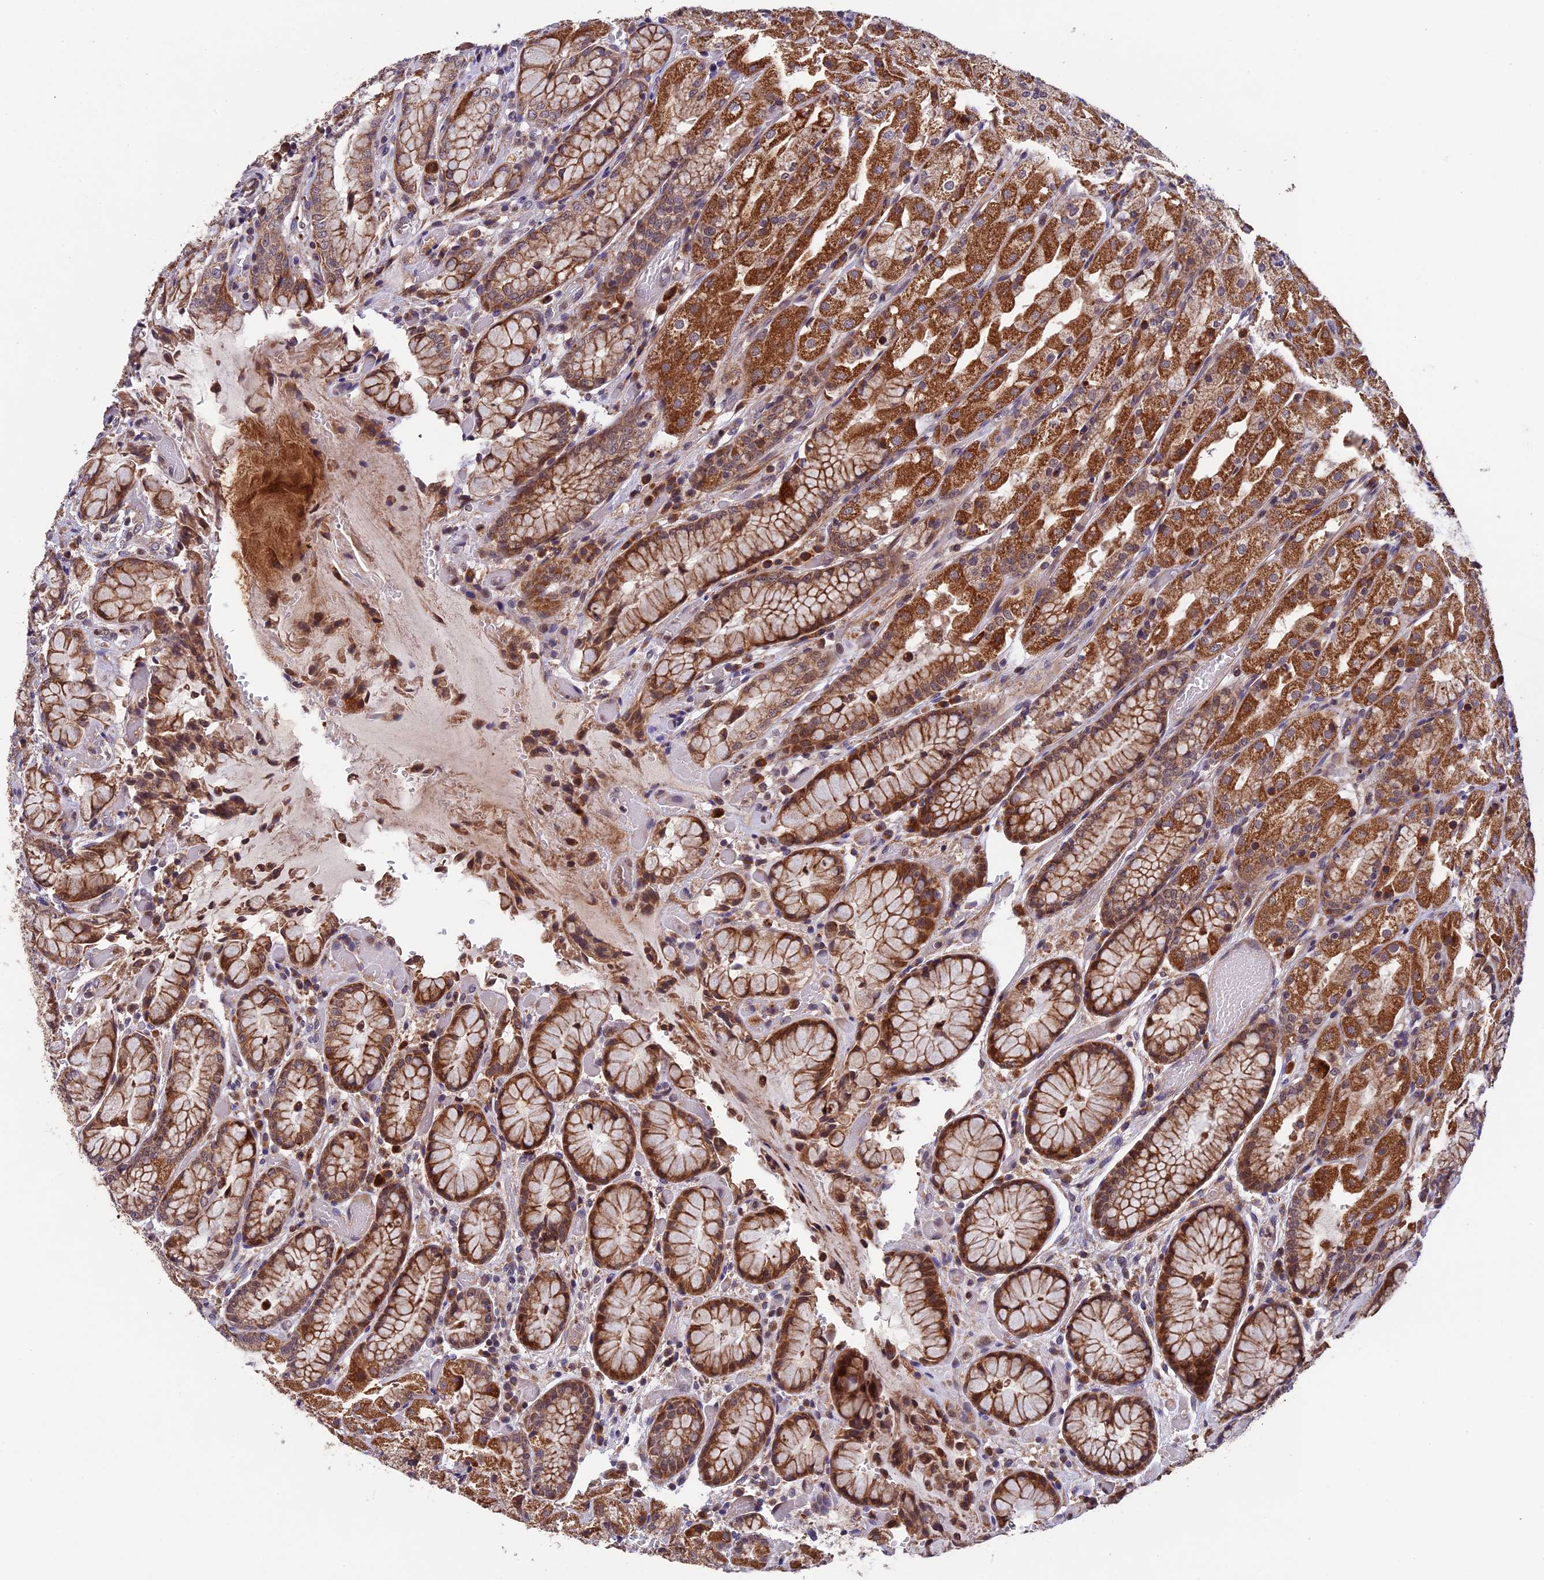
{"staining": {"intensity": "strong", "quantity": ">75%", "location": "cytoplasmic/membranous"}, "tissue": "stomach", "cell_type": "Glandular cells", "image_type": "normal", "snomed": [{"axis": "morphology", "description": "Normal tissue, NOS"}, {"axis": "topography", "description": "Stomach, upper"}], "caption": "A histopathology image of human stomach stained for a protein demonstrates strong cytoplasmic/membranous brown staining in glandular cells. The staining was performed using DAB to visualize the protein expression in brown, while the nuclei were stained in blue with hematoxylin (Magnification: 20x).", "gene": "RNF17", "patient": {"sex": "male", "age": 72}}